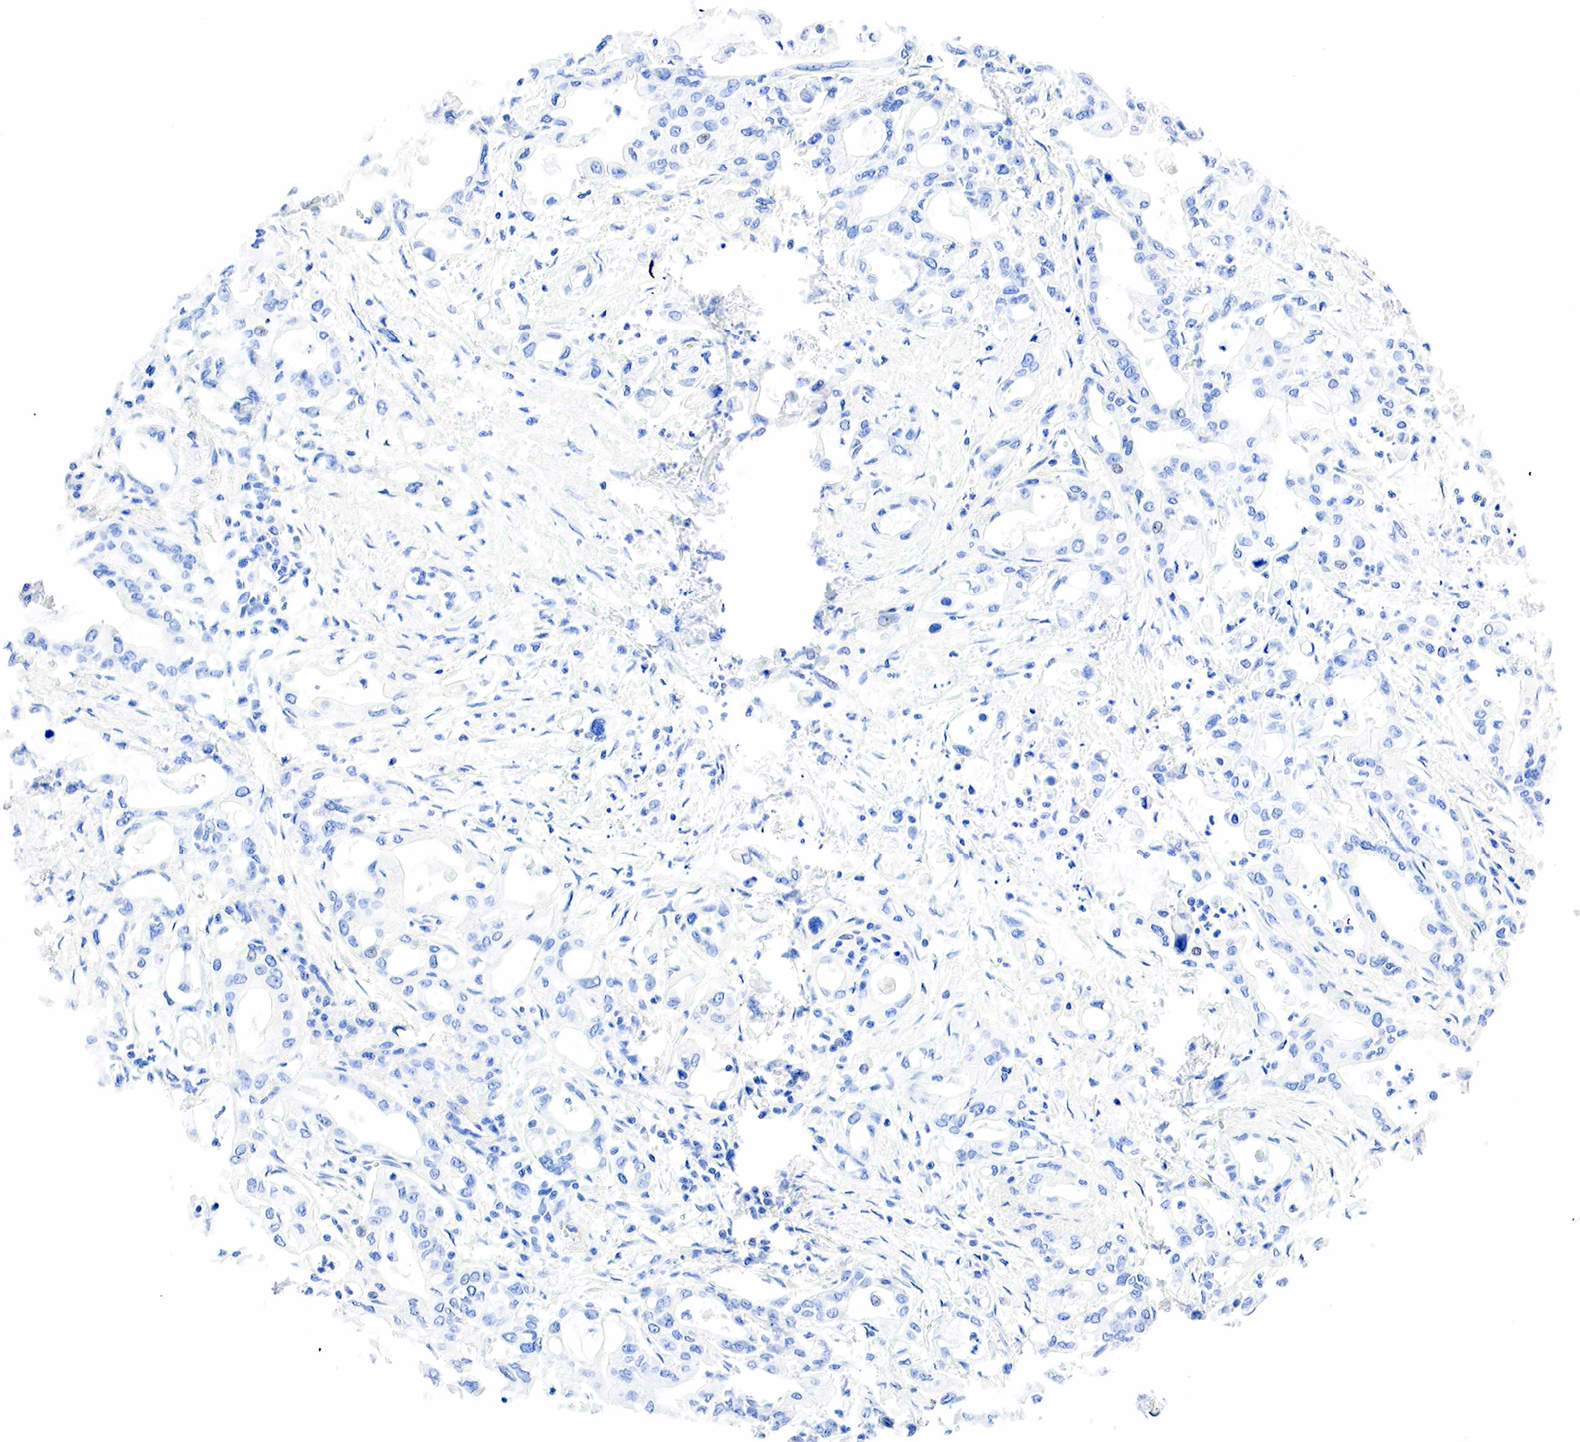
{"staining": {"intensity": "negative", "quantity": "none", "location": "none"}, "tissue": "pancreatic cancer", "cell_type": "Tumor cells", "image_type": "cancer", "snomed": [{"axis": "morphology", "description": "Adenocarcinoma, NOS"}, {"axis": "topography", "description": "Pancreas"}], "caption": "The histopathology image demonstrates no significant positivity in tumor cells of pancreatic cancer.", "gene": "PTH", "patient": {"sex": "female", "age": 57}}